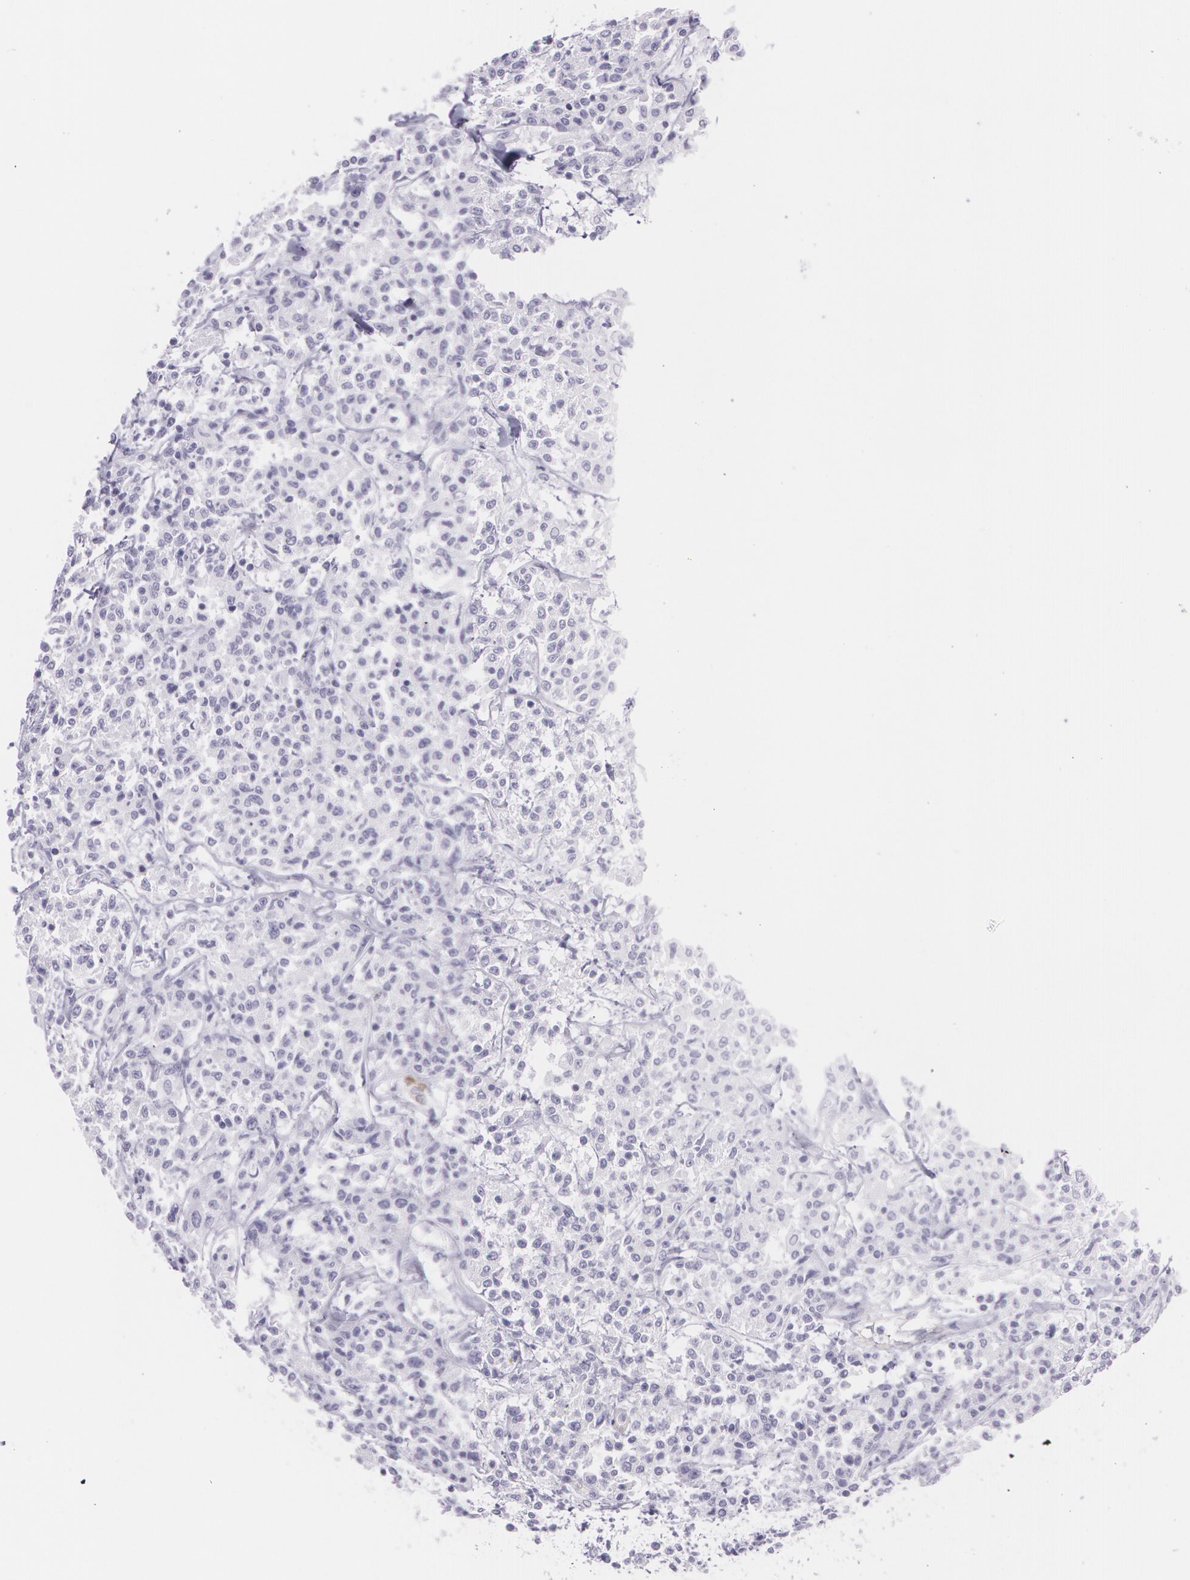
{"staining": {"intensity": "negative", "quantity": "none", "location": "none"}, "tissue": "lymphoma", "cell_type": "Tumor cells", "image_type": "cancer", "snomed": [{"axis": "morphology", "description": "Malignant lymphoma, non-Hodgkin's type, Low grade"}, {"axis": "topography", "description": "Small intestine"}], "caption": "Immunohistochemistry photomicrograph of neoplastic tissue: human lymphoma stained with DAB exhibits no significant protein expression in tumor cells. Nuclei are stained in blue.", "gene": "SNCG", "patient": {"sex": "female", "age": 59}}